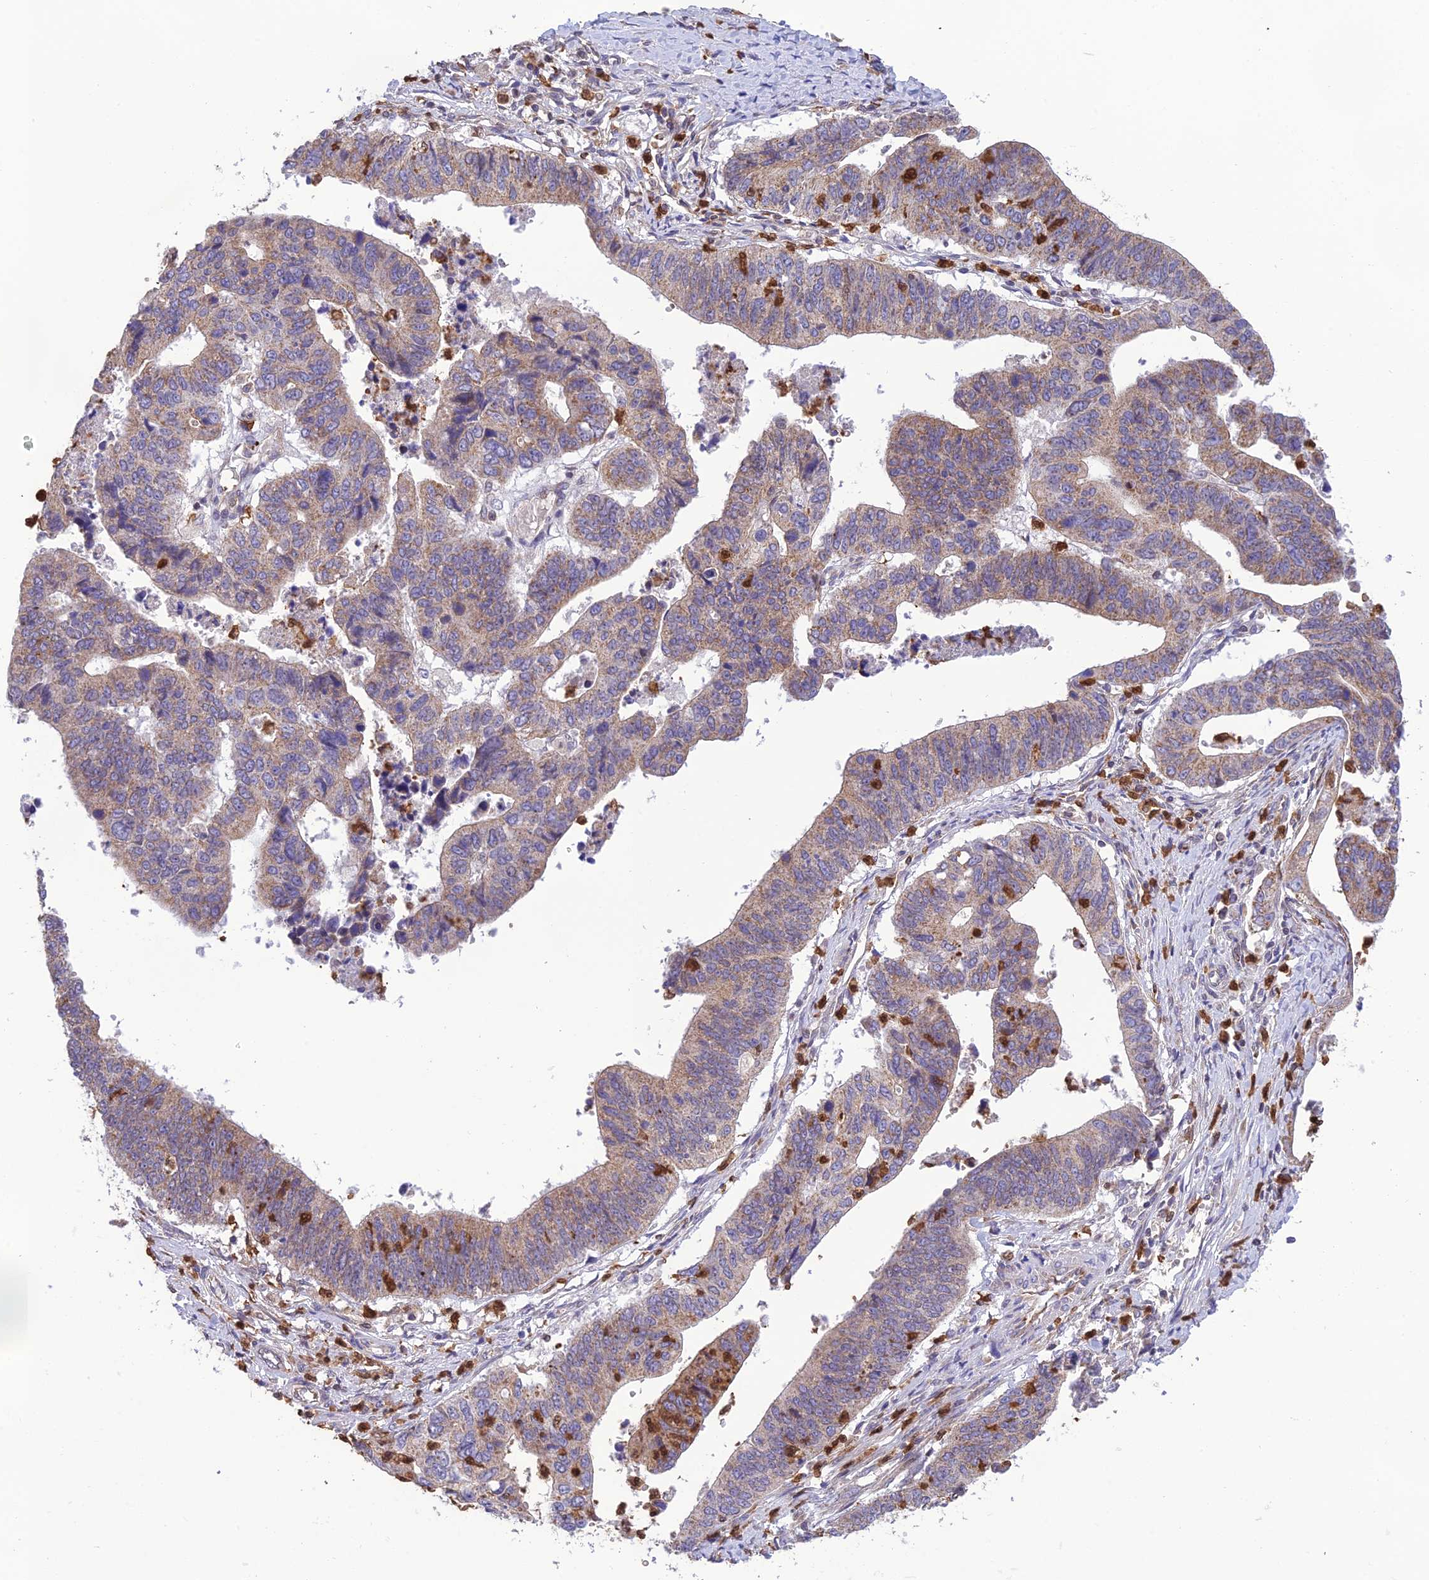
{"staining": {"intensity": "moderate", "quantity": "25%-75%", "location": "cytoplasmic/membranous"}, "tissue": "stomach cancer", "cell_type": "Tumor cells", "image_type": "cancer", "snomed": [{"axis": "morphology", "description": "Adenocarcinoma, NOS"}, {"axis": "topography", "description": "Stomach"}], "caption": "A brown stain shows moderate cytoplasmic/membranous expression of a protein in stomach cancer (adenocarcinoma) tumor cells.", "gene": "PKHD1L1", "patient": {"sex": "male", "age": 59}}